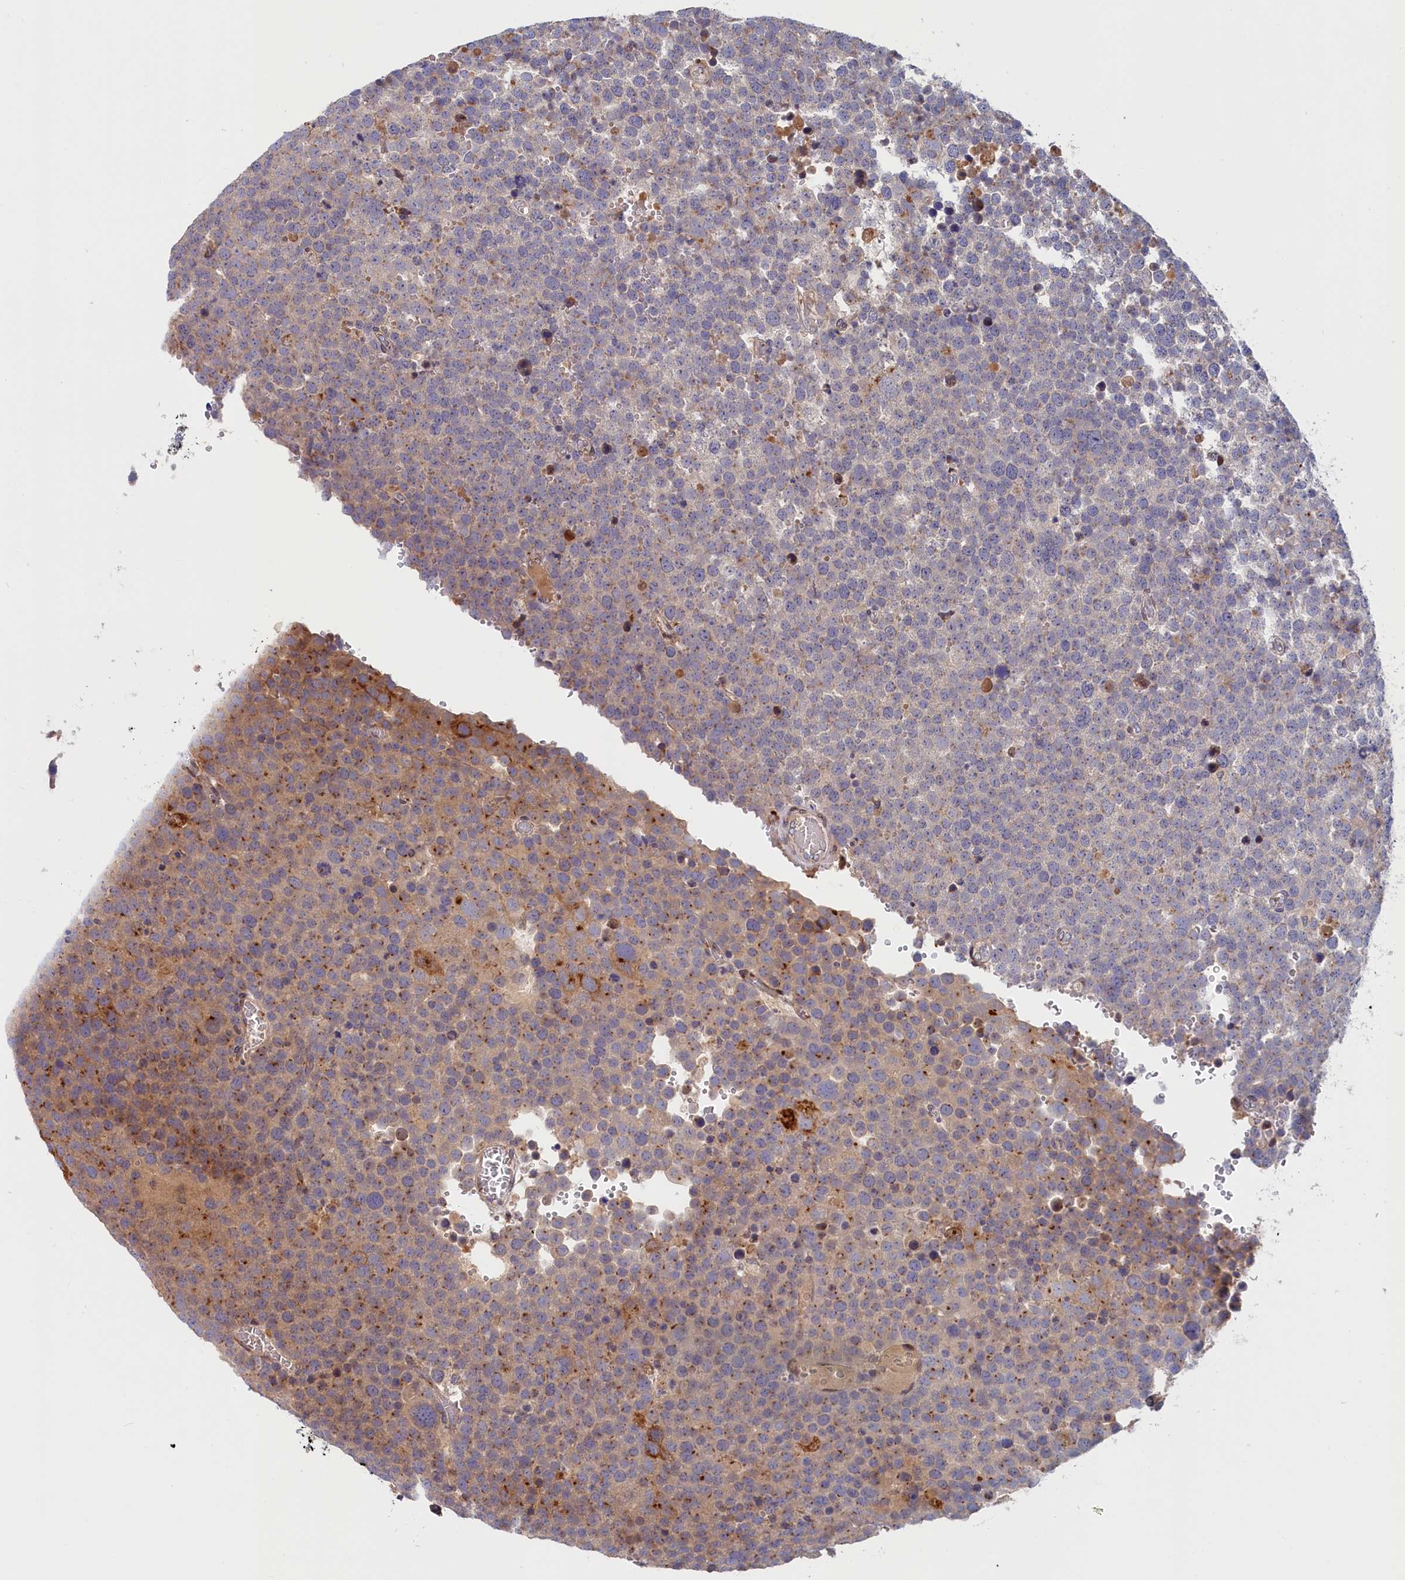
{"staining": {"intensity": "moderate", "quantity": "<25%", "location": "cytoplasmic/membranous"}, "tissue": "testis cancer", "cell_type": "Tumor cells", "image_type": "cancer", "snomed": [{"axis": "morphology", "description": "Seminoma, NOS"}, {"axis": "topography", "description": "Testis"}], "caption": "Immunohistochemistry staining of testis cancer (seminoma), which reveals low levels of moderate cytoplasmic/membranous expression in about <25% of tumor cells indicating moderate cytoplasmic/membranous protein staining. The staining was performed using DAB (3,3'-diaminobenzidine) (brown) for protein detection and nuclei were counterstained in hematoxylin (blue).", "gene": "CHST12", "patient": {"sex": "male", "age": 71}}